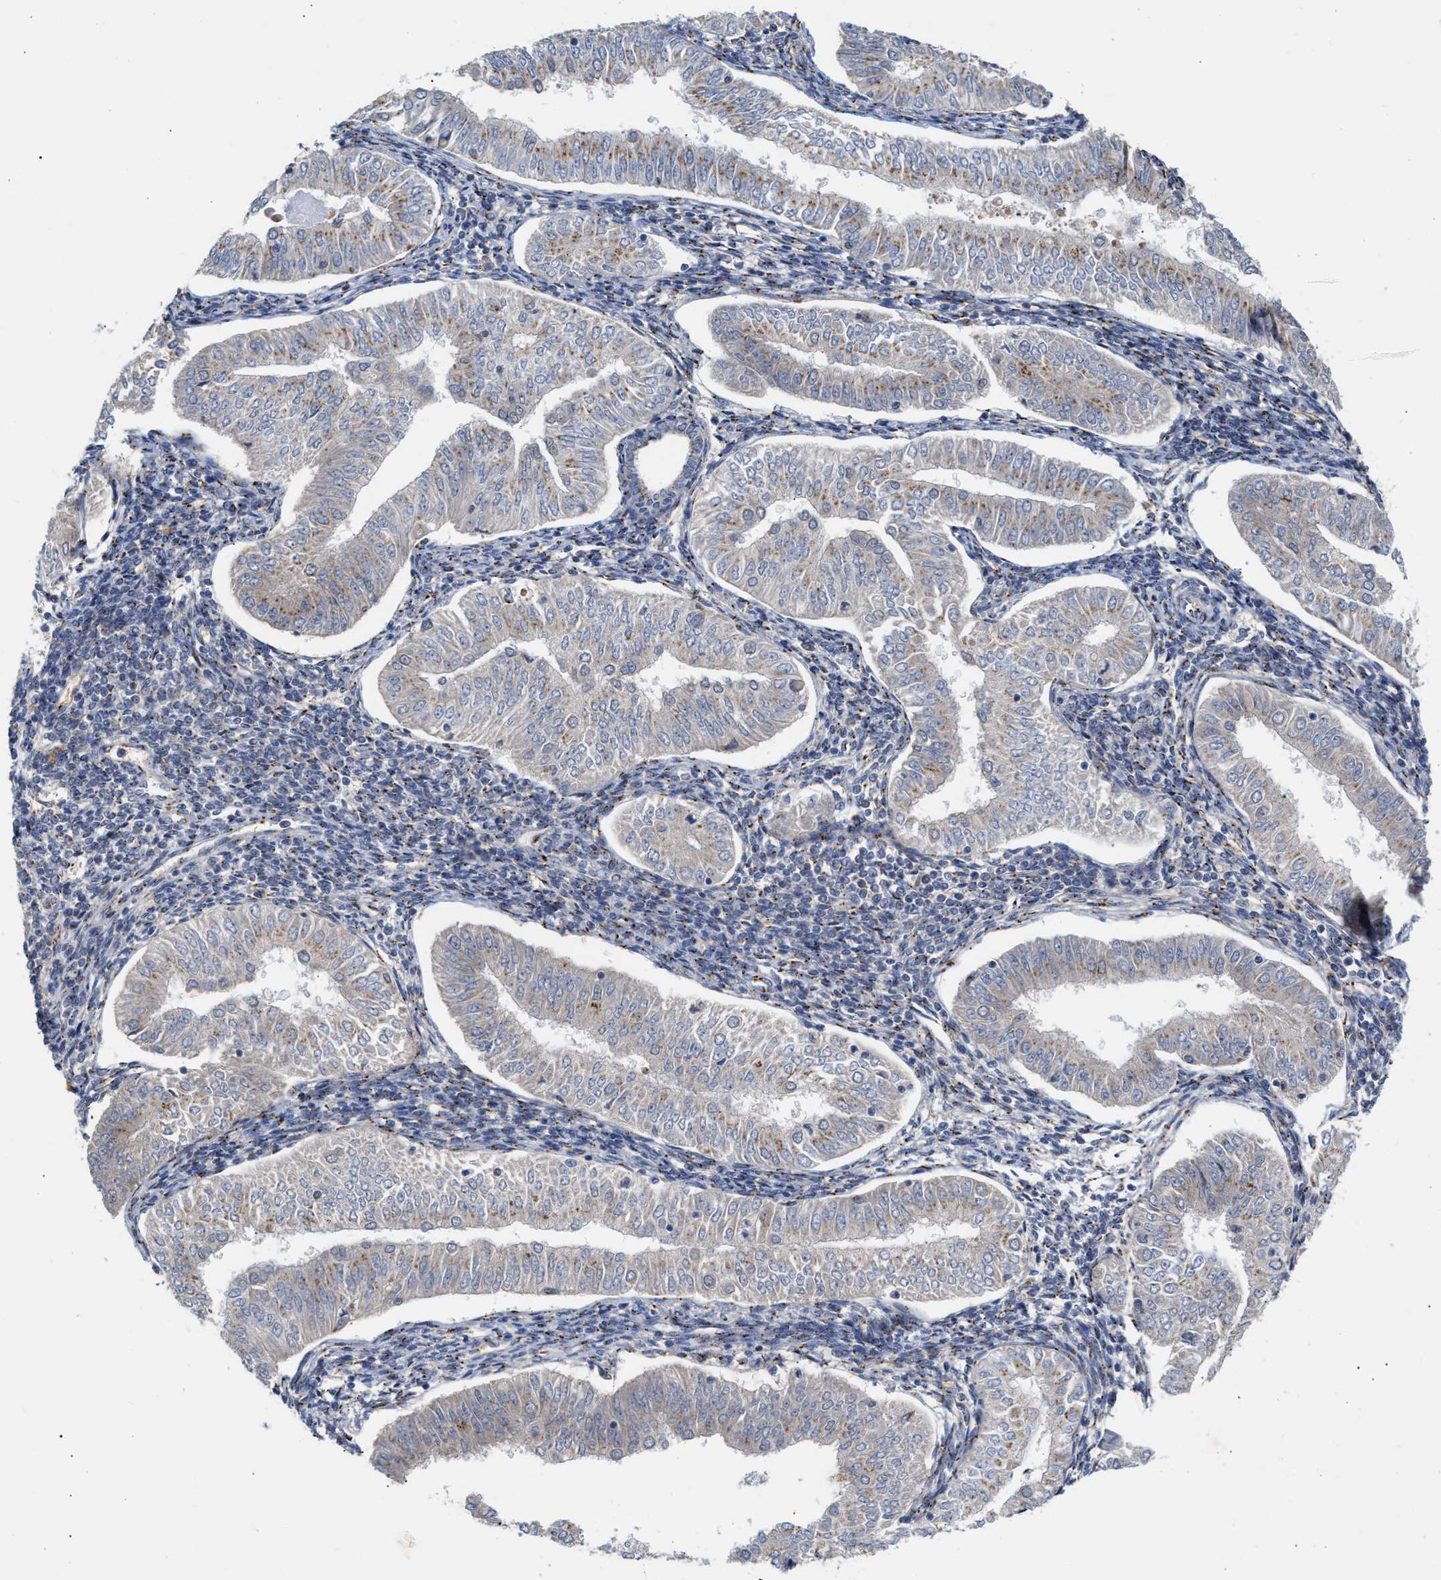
{"staining": {"intensity": "moderate", "quantity": "25%-75%", "location": "cytoplasmic/membranous"}, "tissue": "endometrial cancer", "cell_type": "Tumor cells", "image_type": "cancer", "snomed": [{"axis": "morphology", "description": "Normal tissue, NOS"}, {"axis": "morphology", "description": "Adenocarcinoma, NOS"}, {"axis": "topography", "description": "Endometrium"}], "caption": "This is a histology image of IHC staining of endometrial adenocarcinoma, which shows moderate positivity in the cytoplasmic/membranous of tumor cells.", "gene": "CCL2", "patient": {"sex": "female", "age": 53}}